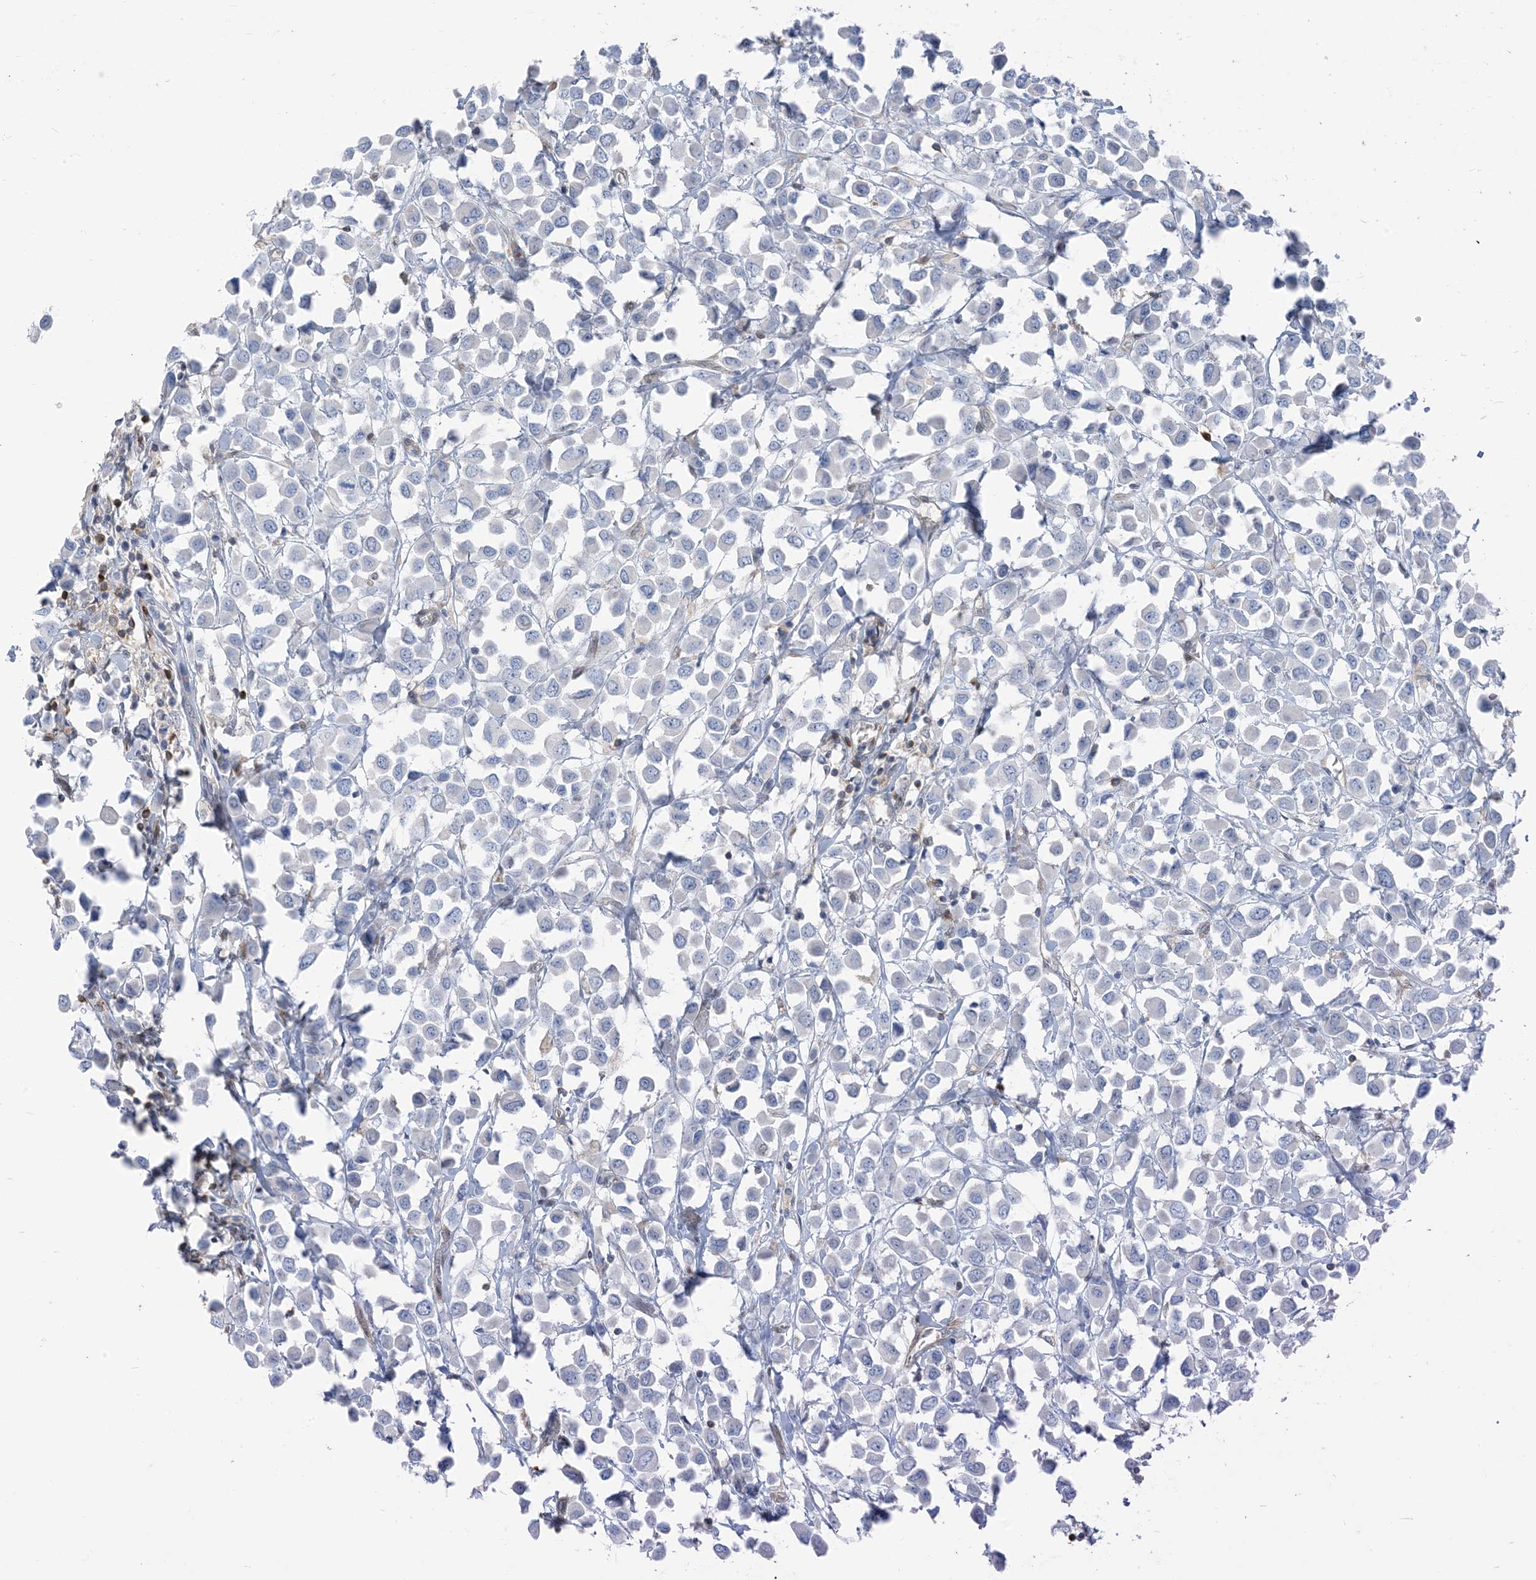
{"staining": {"intensity": "negative", "quantity": "none", "location": "none"}, "tissue": "breast cancer", "cell_type": "Tumor cells", "image_type": "cancer", "snomed": [{"axis": "morphology", "description": "Duct carcinoma"}, {"axis": "topography", "description": "Breast"}], "caption": "Breast cancer (infiltrating ductal carcinoma) stained for a protein using immunohistochemistry demonstrates no positivity tumor cells.", "gene": "ZC3H12A", "patient": {"sex": "female", "age": 61}}